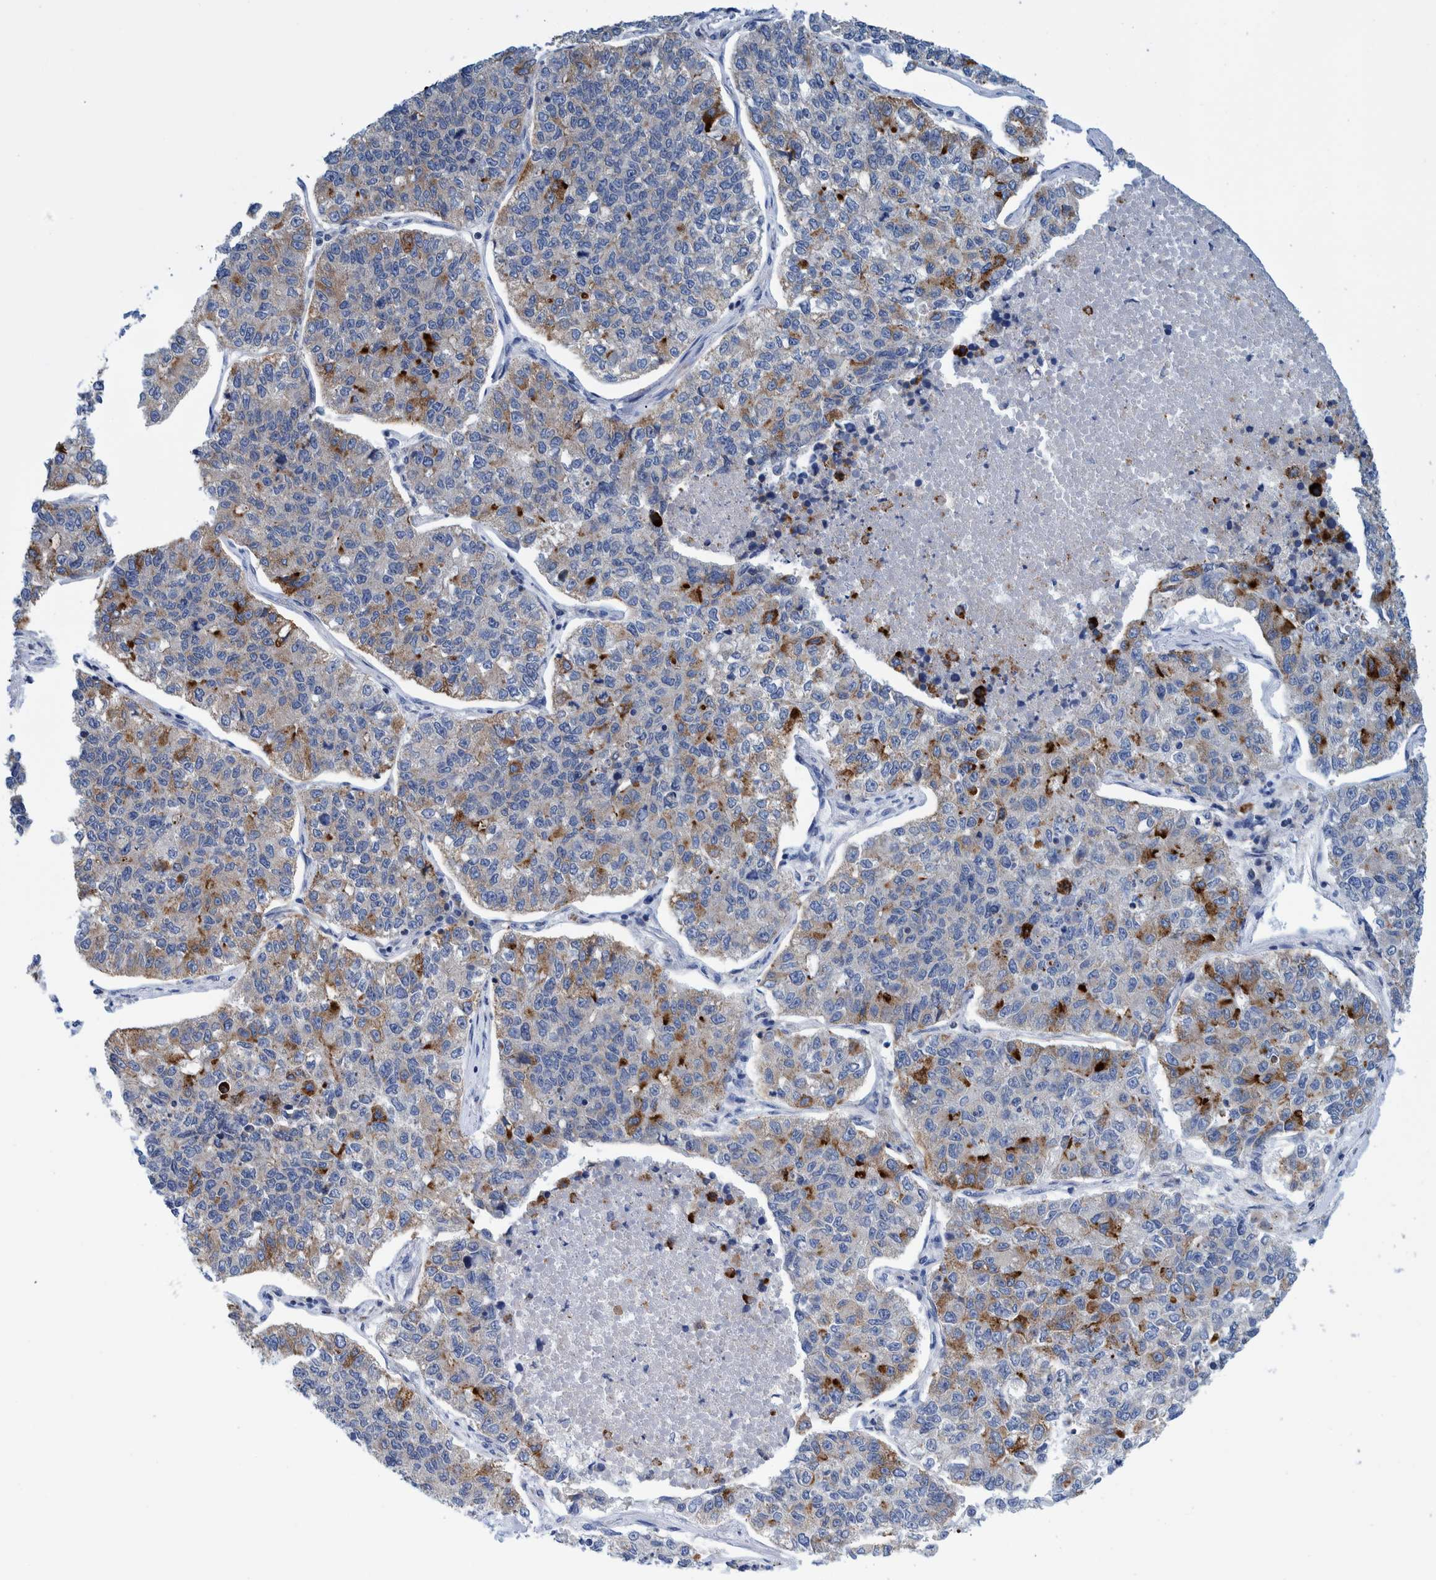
{"staining": {"intensity": "moderate", "quantity": "<25%", "location": "cytoplasmic/membranous"}, "tissue": "lung cancer", "cell_type": "Tumor cells", "image_type": "cancer", "snomed": [{"axis": "morphology", "description": "Adenocarcinoma, NOS"}, {"axis": "topography", "description": "Lung"}], "caption": "Protein staining shows moderate cytoplasmic/membranous positivity in approximately <25% of tumor cells in lung cancer (adenocarcinoma).", "gene": "BZW2", "patient": {"sex": "male", "age": 49}}